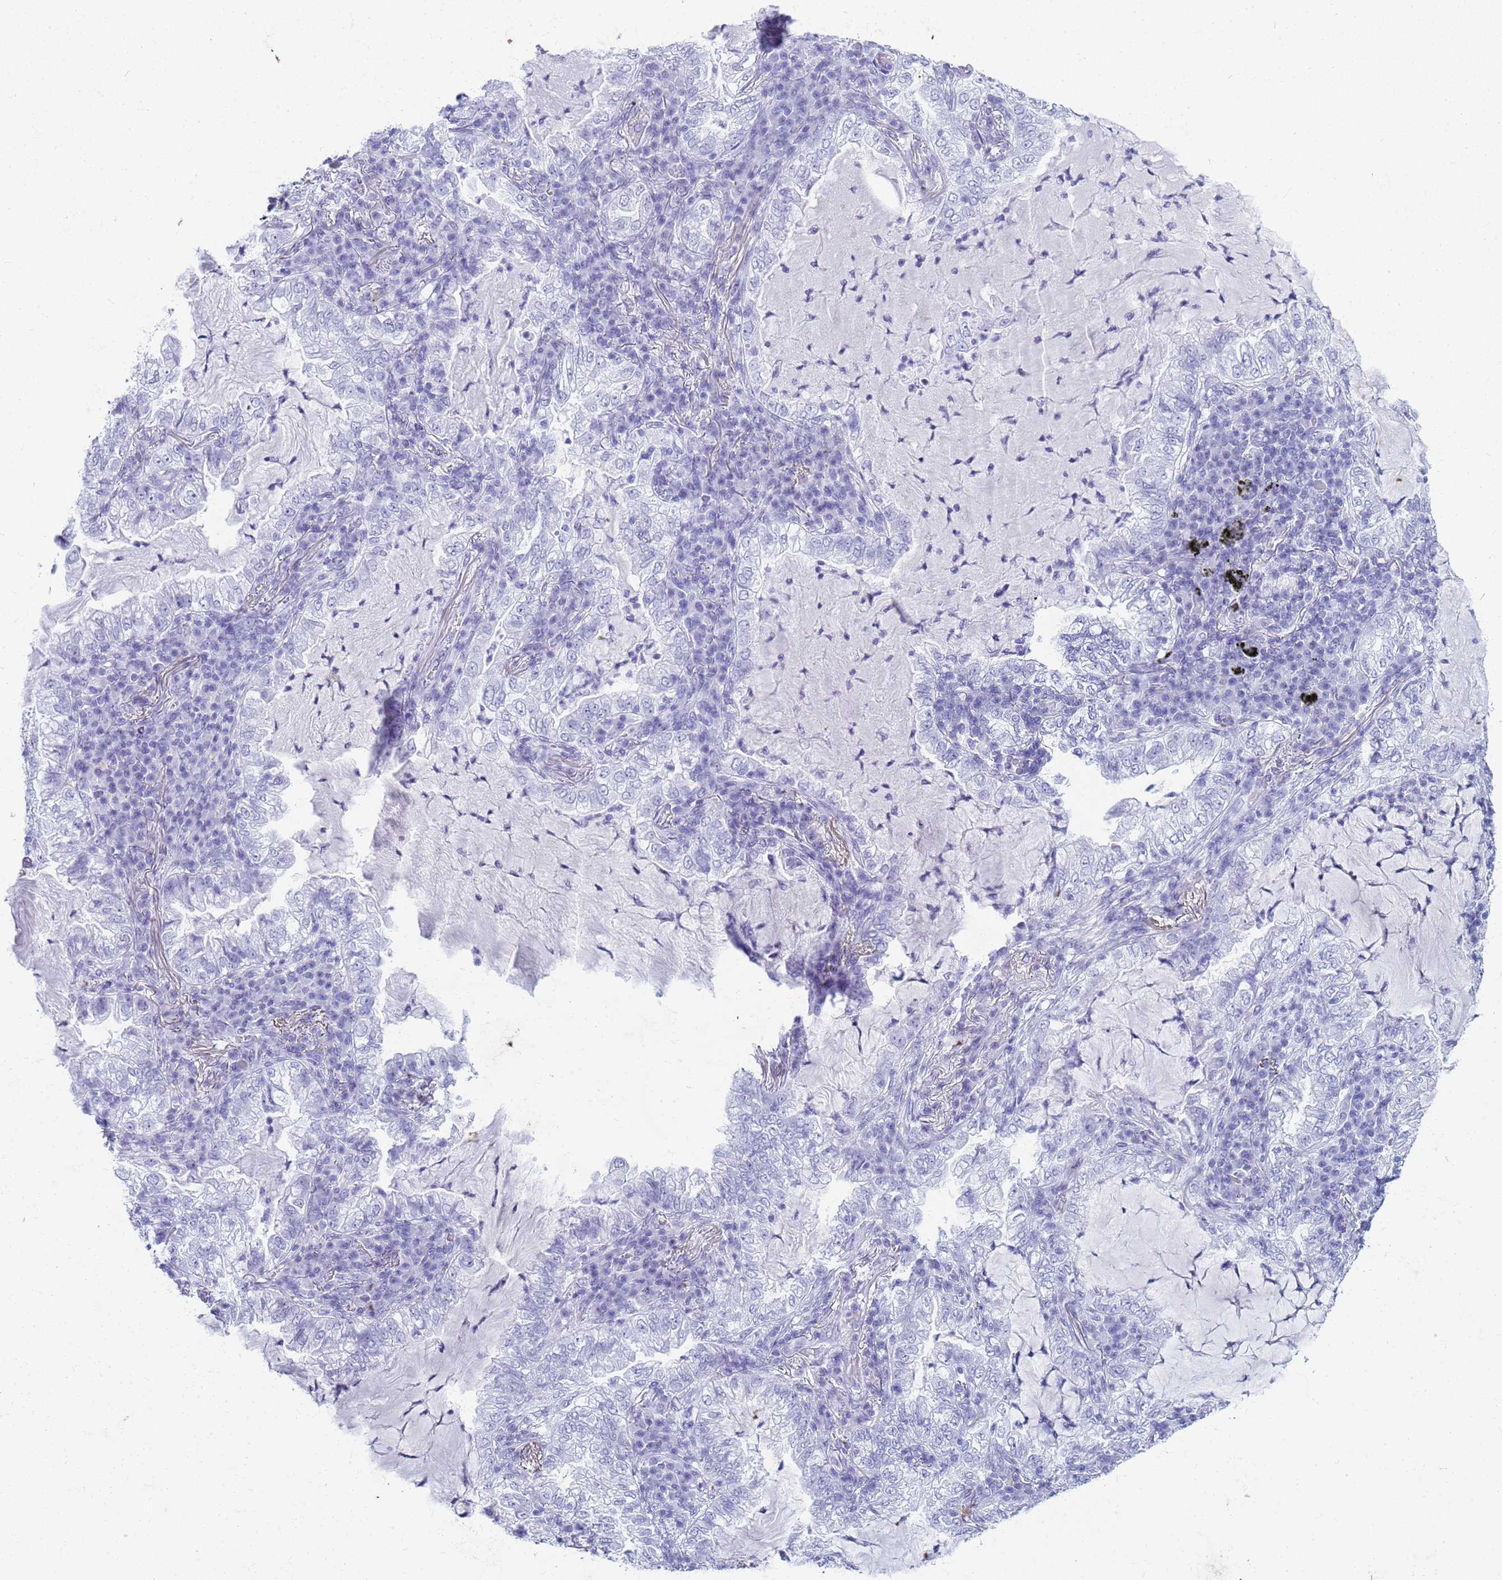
{"staining": {"intensity": "negative", "quantity": "none", "location": "none"}, "tissue": "lung cancer", "cell_type": "Tumor cells", "image_type": "cancer", "snomed": [{"axis": "morphology", "description": "Adenocarcinoma, NOS"}, {"axis": "topography", "description": "Lung"}], "caption": "A photomicrograph of lung adenocarcinoma stained for a protein shows no brown staining in tumor cells.", "gene": "SLC7A9", "patient": {"sex": "female", "age": 73}}